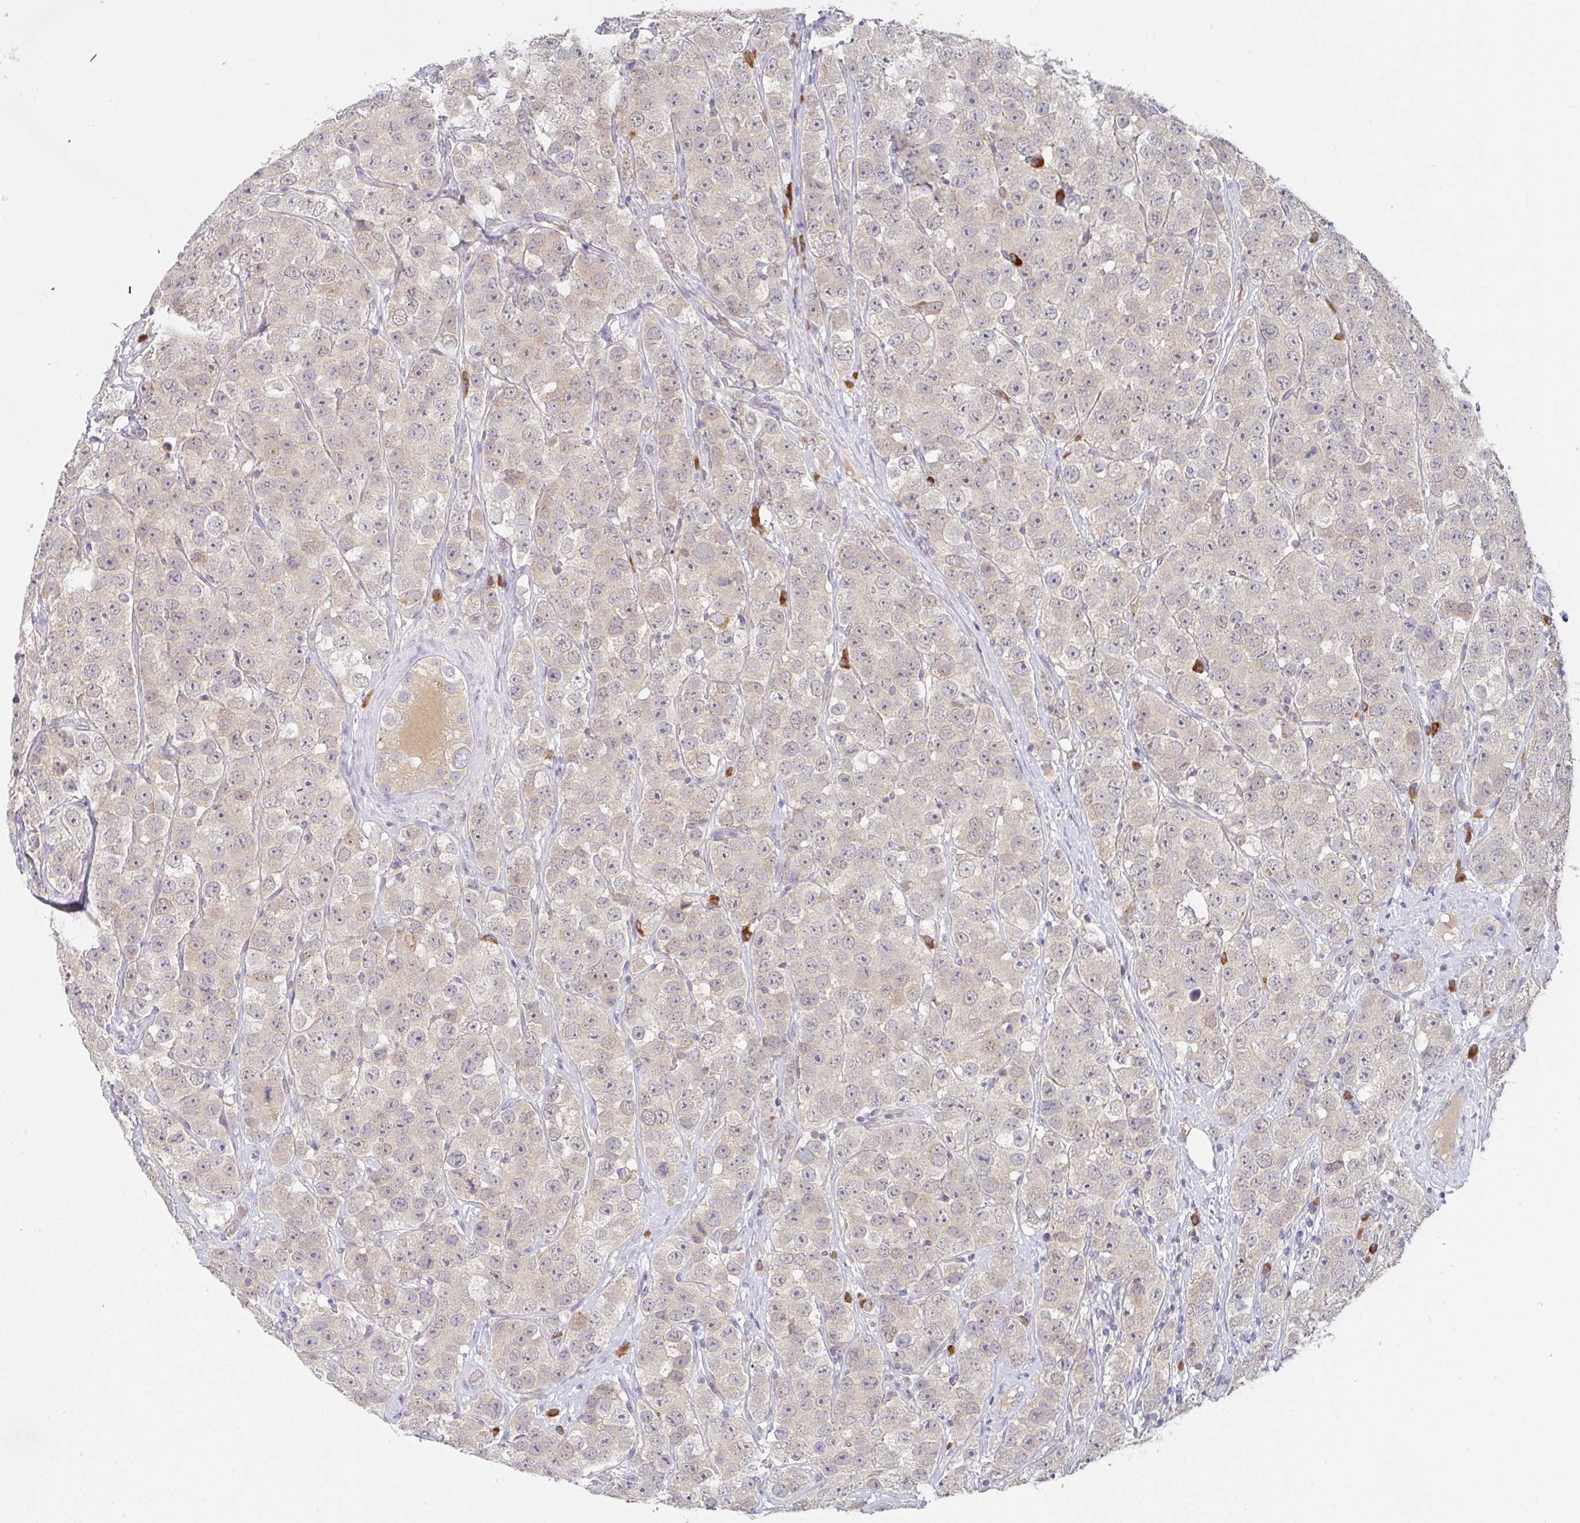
{"staining": {"intensity": "negative", "quantity": "none", "location": "none"}, "tissue": "testis cancer", "cell_type": "Tumor cells", "image_type": "cancer", "snomed": [{"axis": "morphology", "description": "Seminoma, NOS"}, {"axis": "topography", "description": "Testis"}], "caption": "A high-resolution image shows immunohistochemistry (IHC) staining of testis seminoma, which shows no significant positivity in tumor cells.", "gene": "DERL2", "patient": {"sex": "male", "age": 28}}